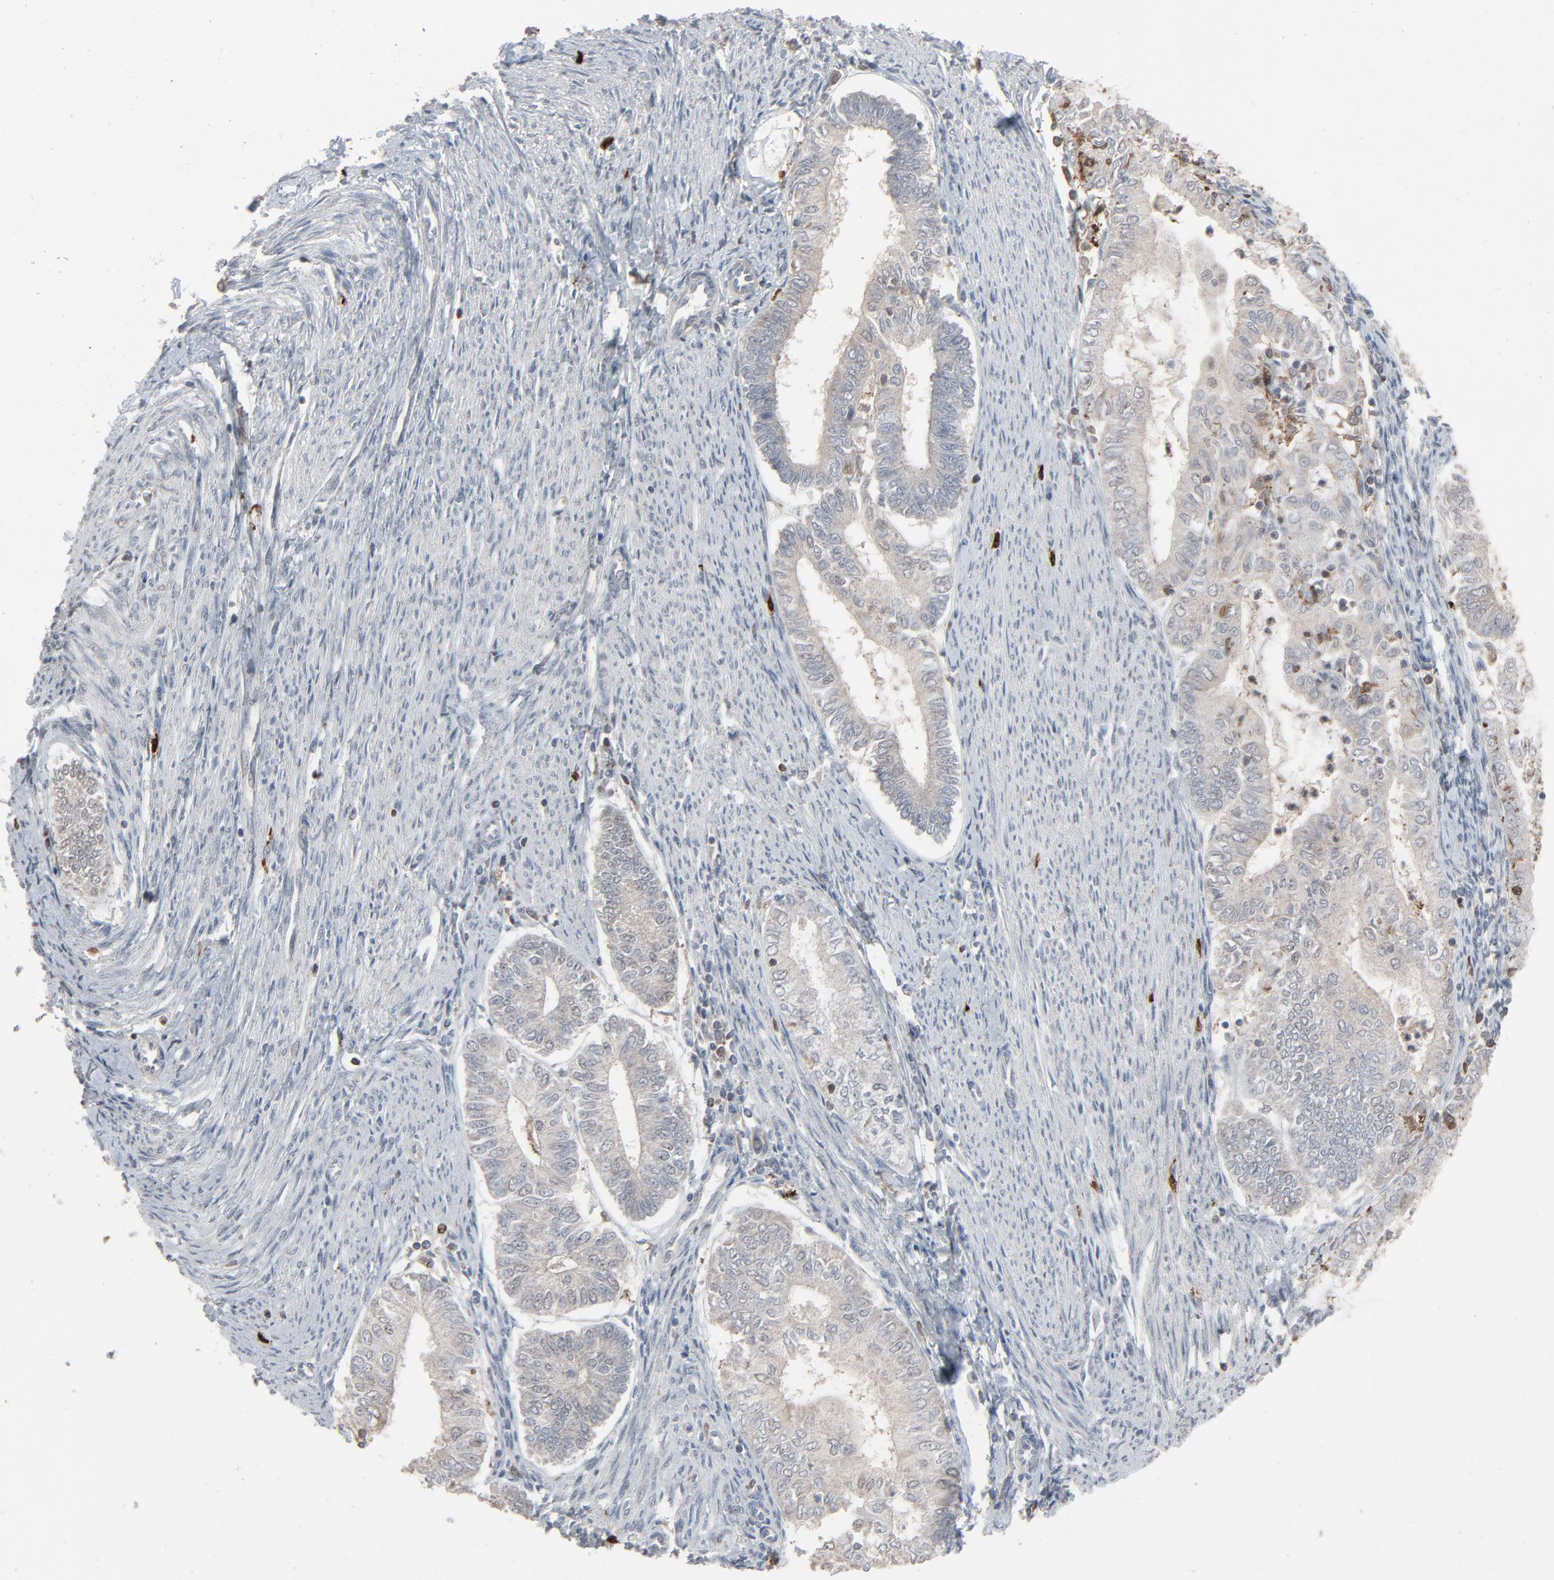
{"staining": {"intensity": "negative", "quantity": "none", "location": "none"}, "tissue": "endometrial cancer", "cell_type": "Tumor cells", "image_type": "cancer", "snomed": [{"axis": "morphology", "description": "Adenocarcinoma, NOS"}, {"axis": "topography", "description": "Endometrium"}], "caption": "Immunohistochemistry photomicrograph of neoplastic tissue: endometrial adenocarcinoma stained with DAB reveals no significant protein expression in tumor cells.", "gene": "DOCK8", "patient": {"sex": "female", "age": 66}}